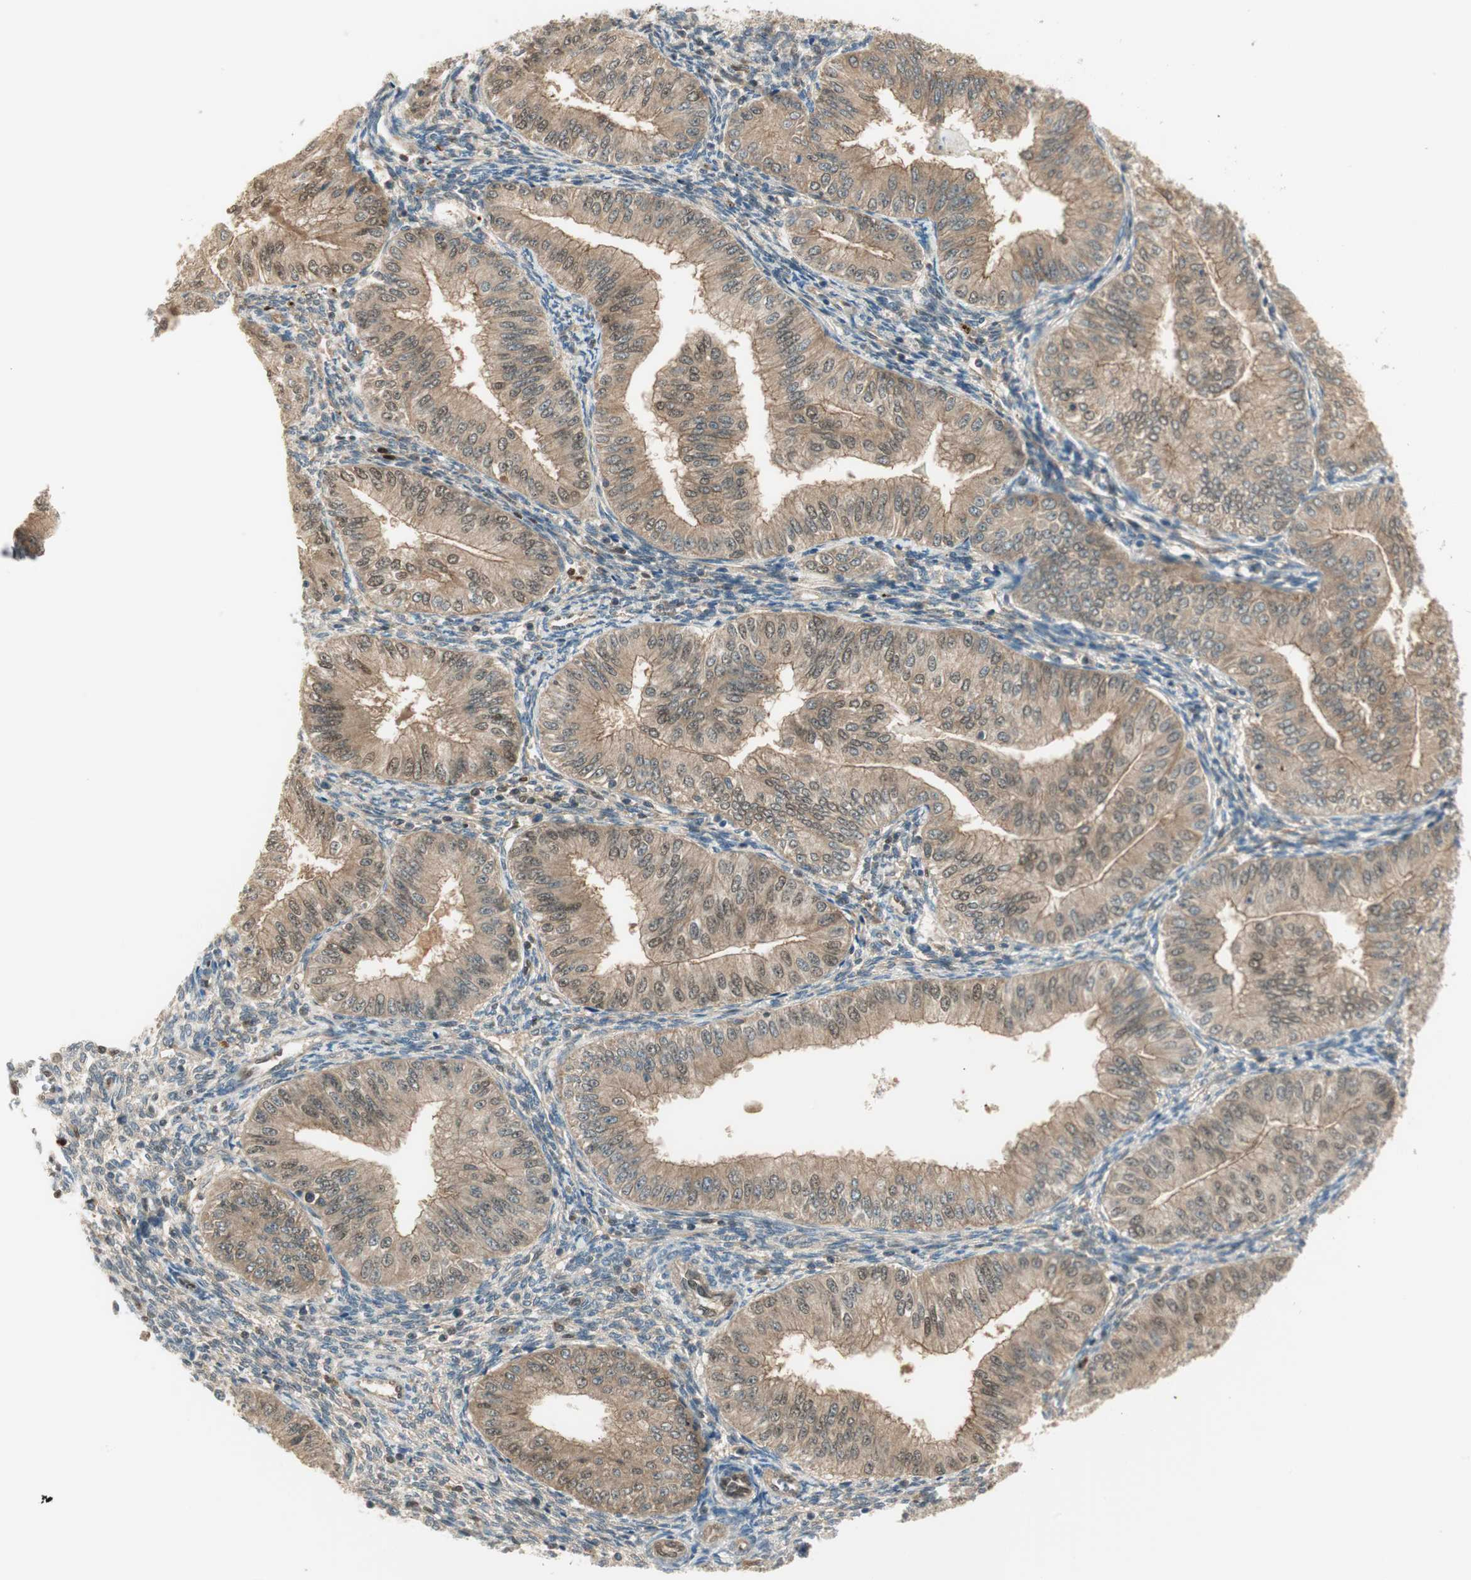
{"staining": {"intensity": "weak", "quantity": ">75%", "location": "cytoplasmic/membranous,nuclear"}, "tissue": "endometrial cancer", "cell_type": "Tumor cells", "image_type": "cancer", "snomed": [{"axis": "morphology", "description": "Normal tissue, NOS"}, {"axis": "morphology", "description": "Adenocarcinoma, NOS"}, {"axis": "topography", "description": "Endometrium"}], "caption": "Protein analysis of endometrial cancer (adenocarcinoma) tissue displays weak cytoplasmic/membranous and nuclear expression in approximately >75% of tumor cells.", "gene": "LTA4H", "patient": {"sex": "female", "age": 53}}